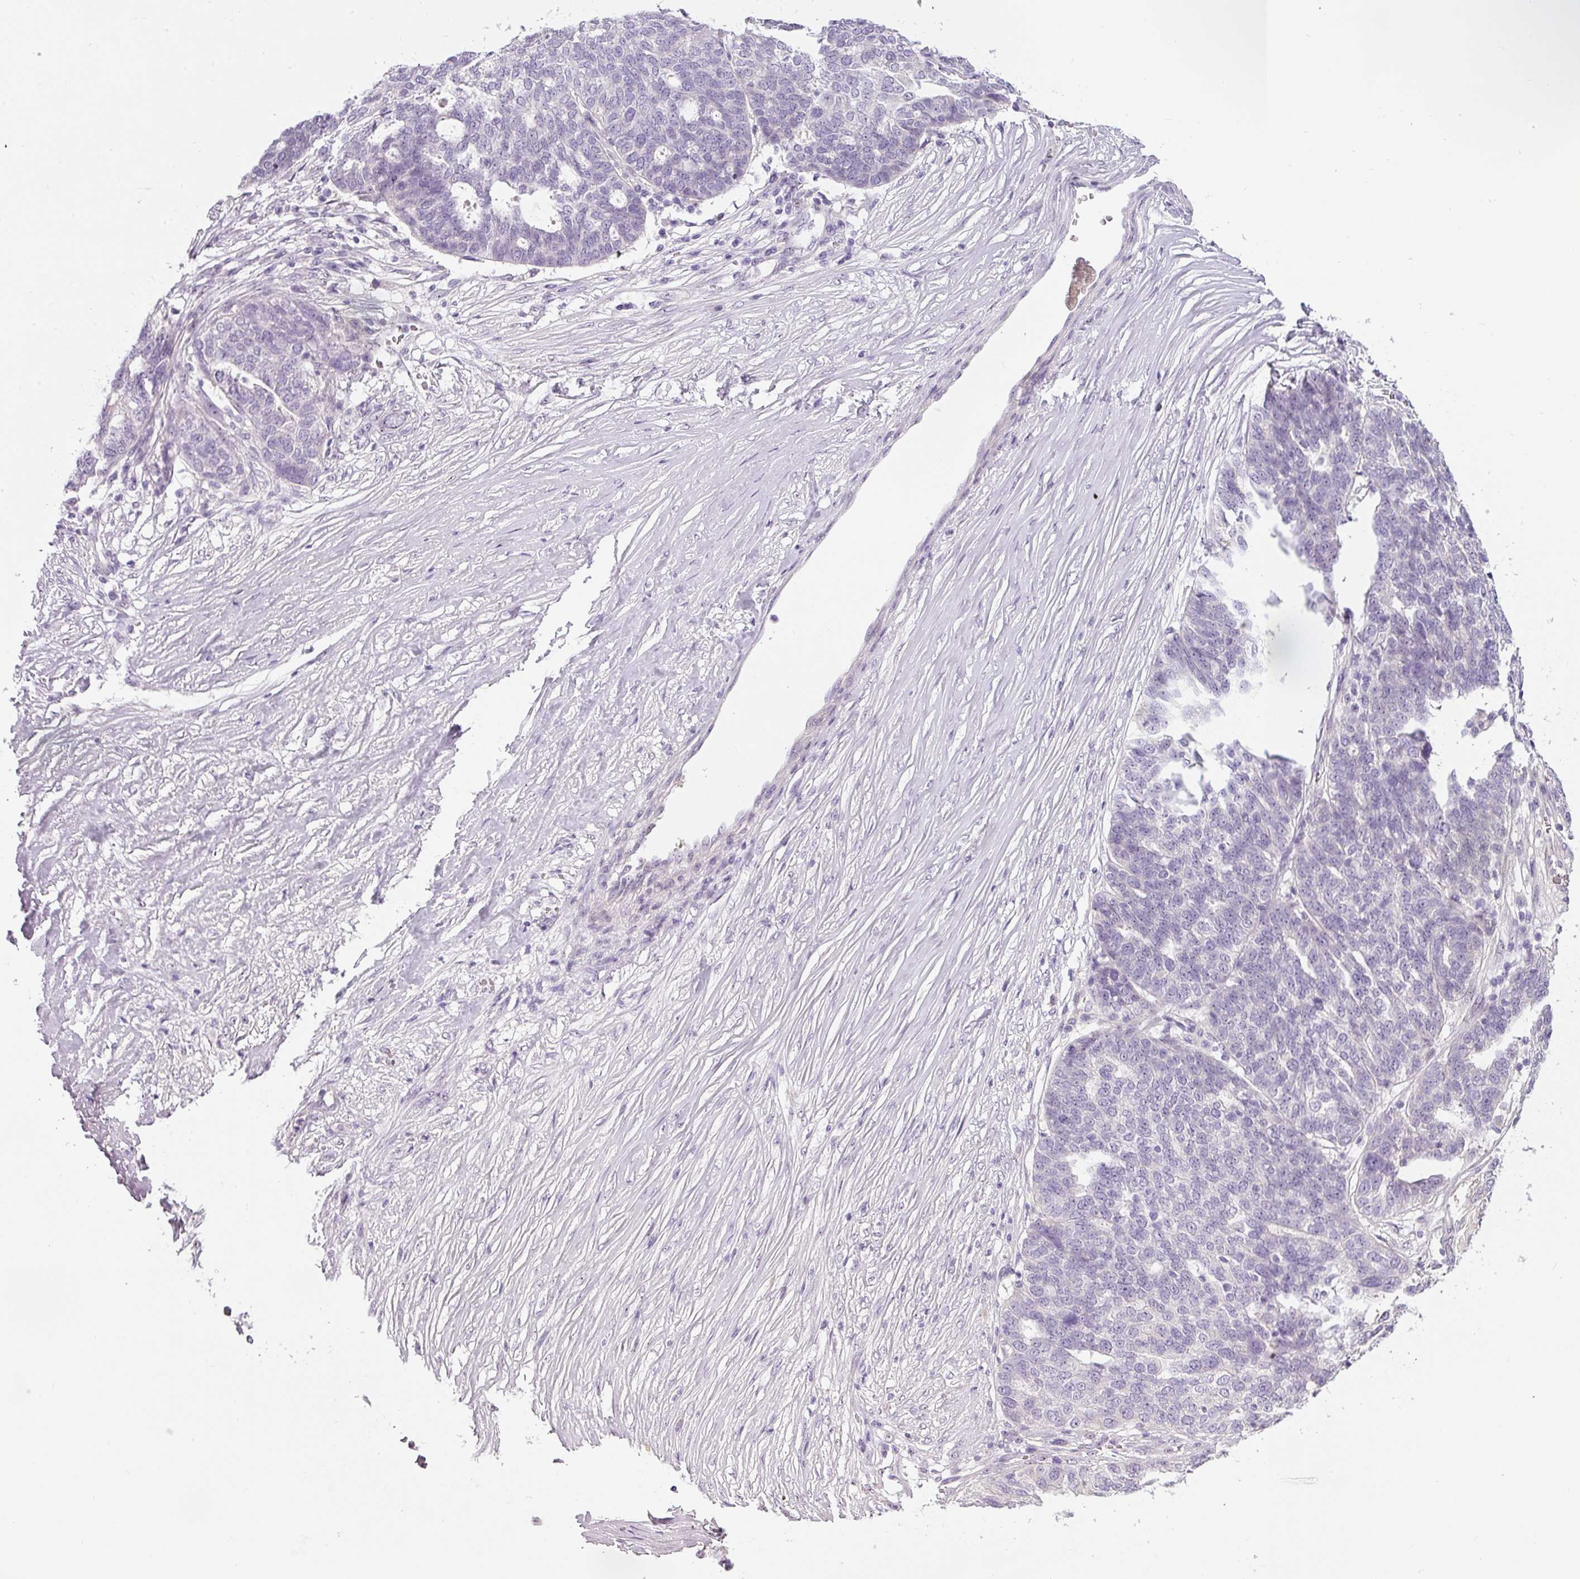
{"staining": {"intensity": "negative", "quantity": "none", "location": "none"}, "tissue": "ovarian cancer", "cell_type": "Tumor cells", "image_type": "cancer", "snomed": [{"axis": "morphology", "description": "Cystadenocarcinoma, serous, NOS"}, {"axis": "topography", "description": "Ovary"}], "caption": "Image shows no significant protein positivity in tumor cells of serous cystadenocarcinoma (ovarian).", "gene": "TMEM37", "patient": {"sex": "female", "age": 59}}